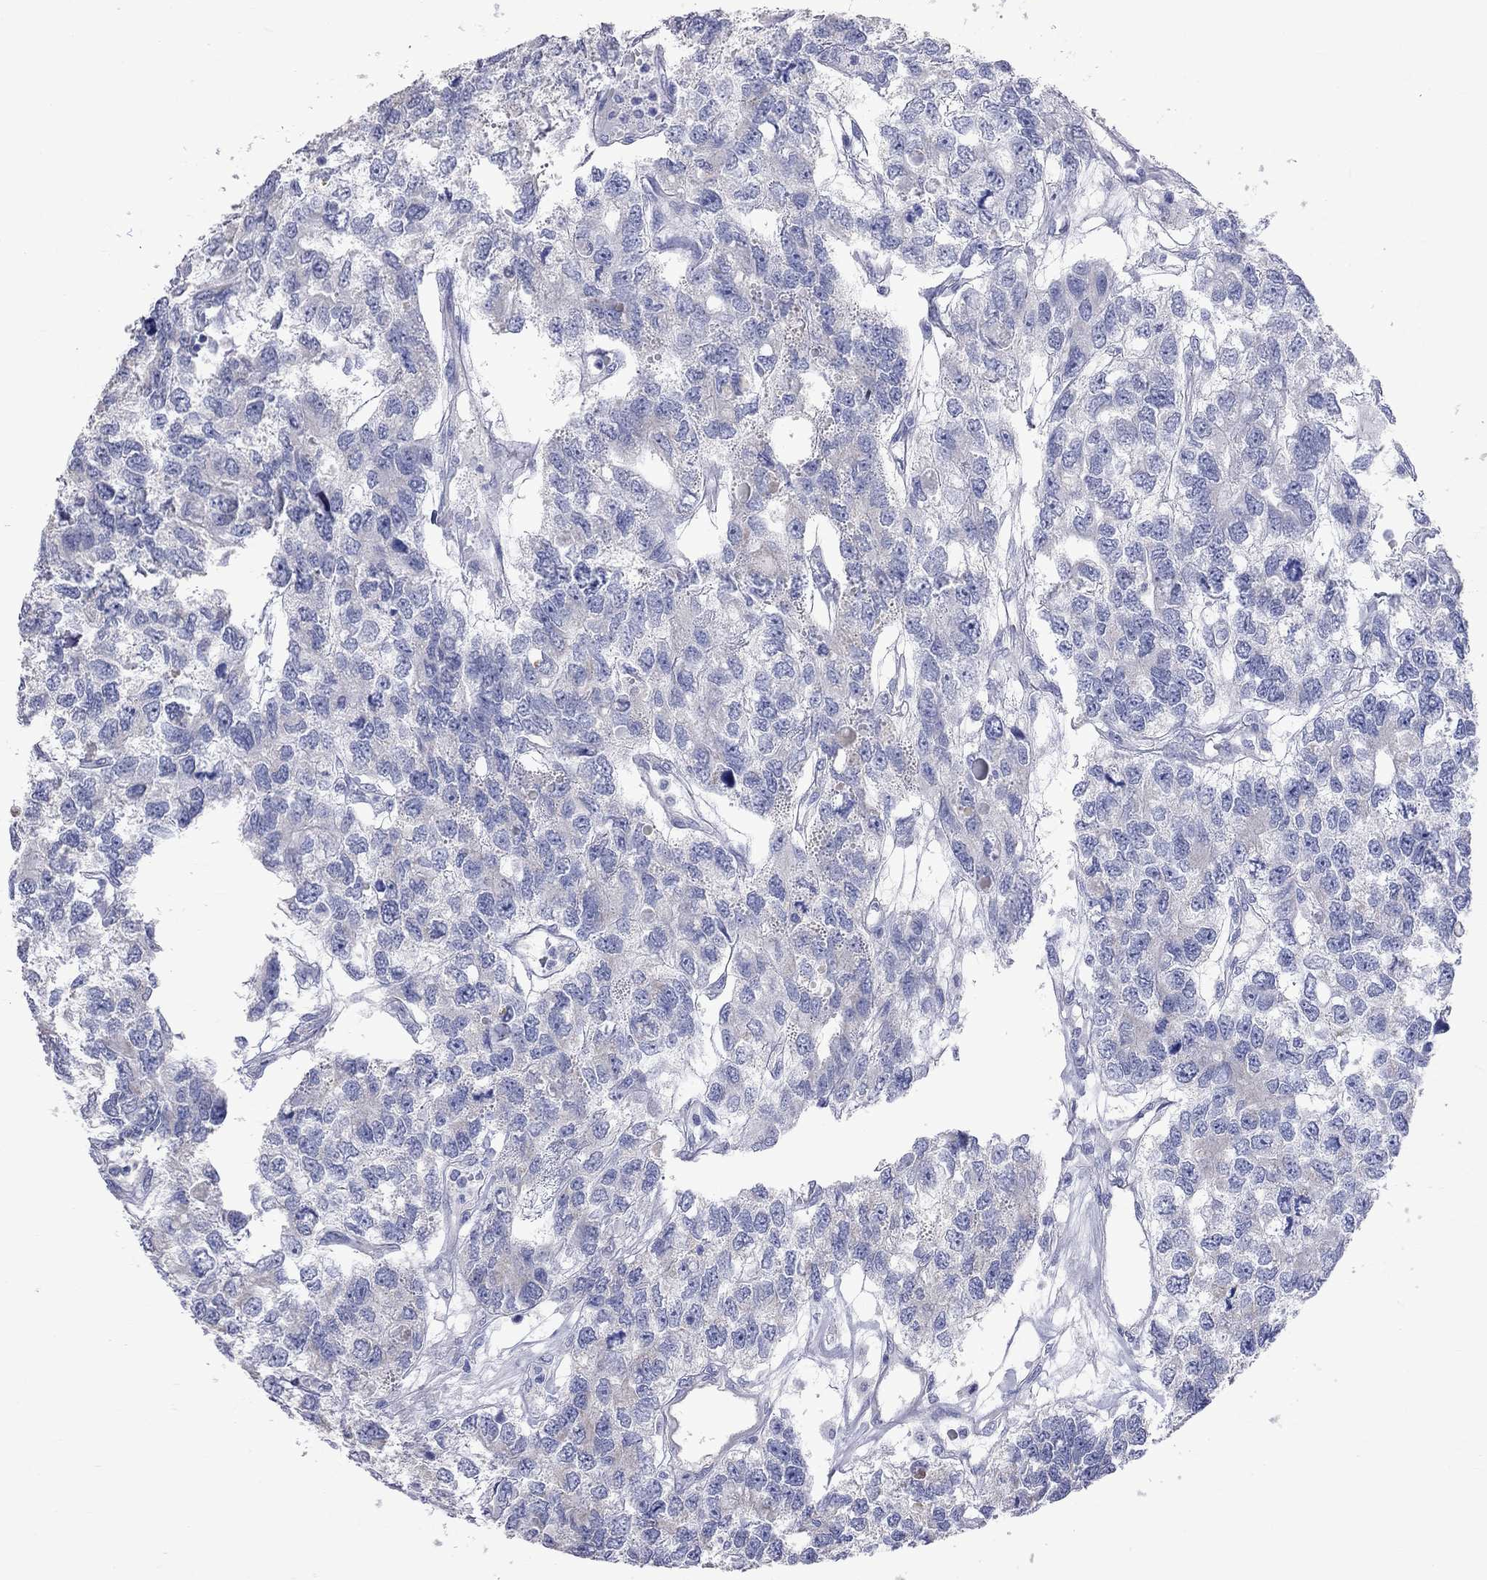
{"staining": {"intensity": "negative", "quantity": "none", "location": "none"}, "tissue": "testis cancer", "cell_type": "Tumor cells", "image_type": "cancer", "snomed": [{"axis": "morphology", "description": "Seminoma, NOS"}, {"axis": "topography", "description": "Testis"}], "caption": "High magnification brightfield microscopy of testis cancer stained with DAB (3,3'-diaminobenzidine) (brown) and counterstained with hematoxylin (blue): tumor cells show no significant staining. Nuclei are stained in blue.", "gene": "KCND2", "patient": {"sex": "male", "age": 52}}